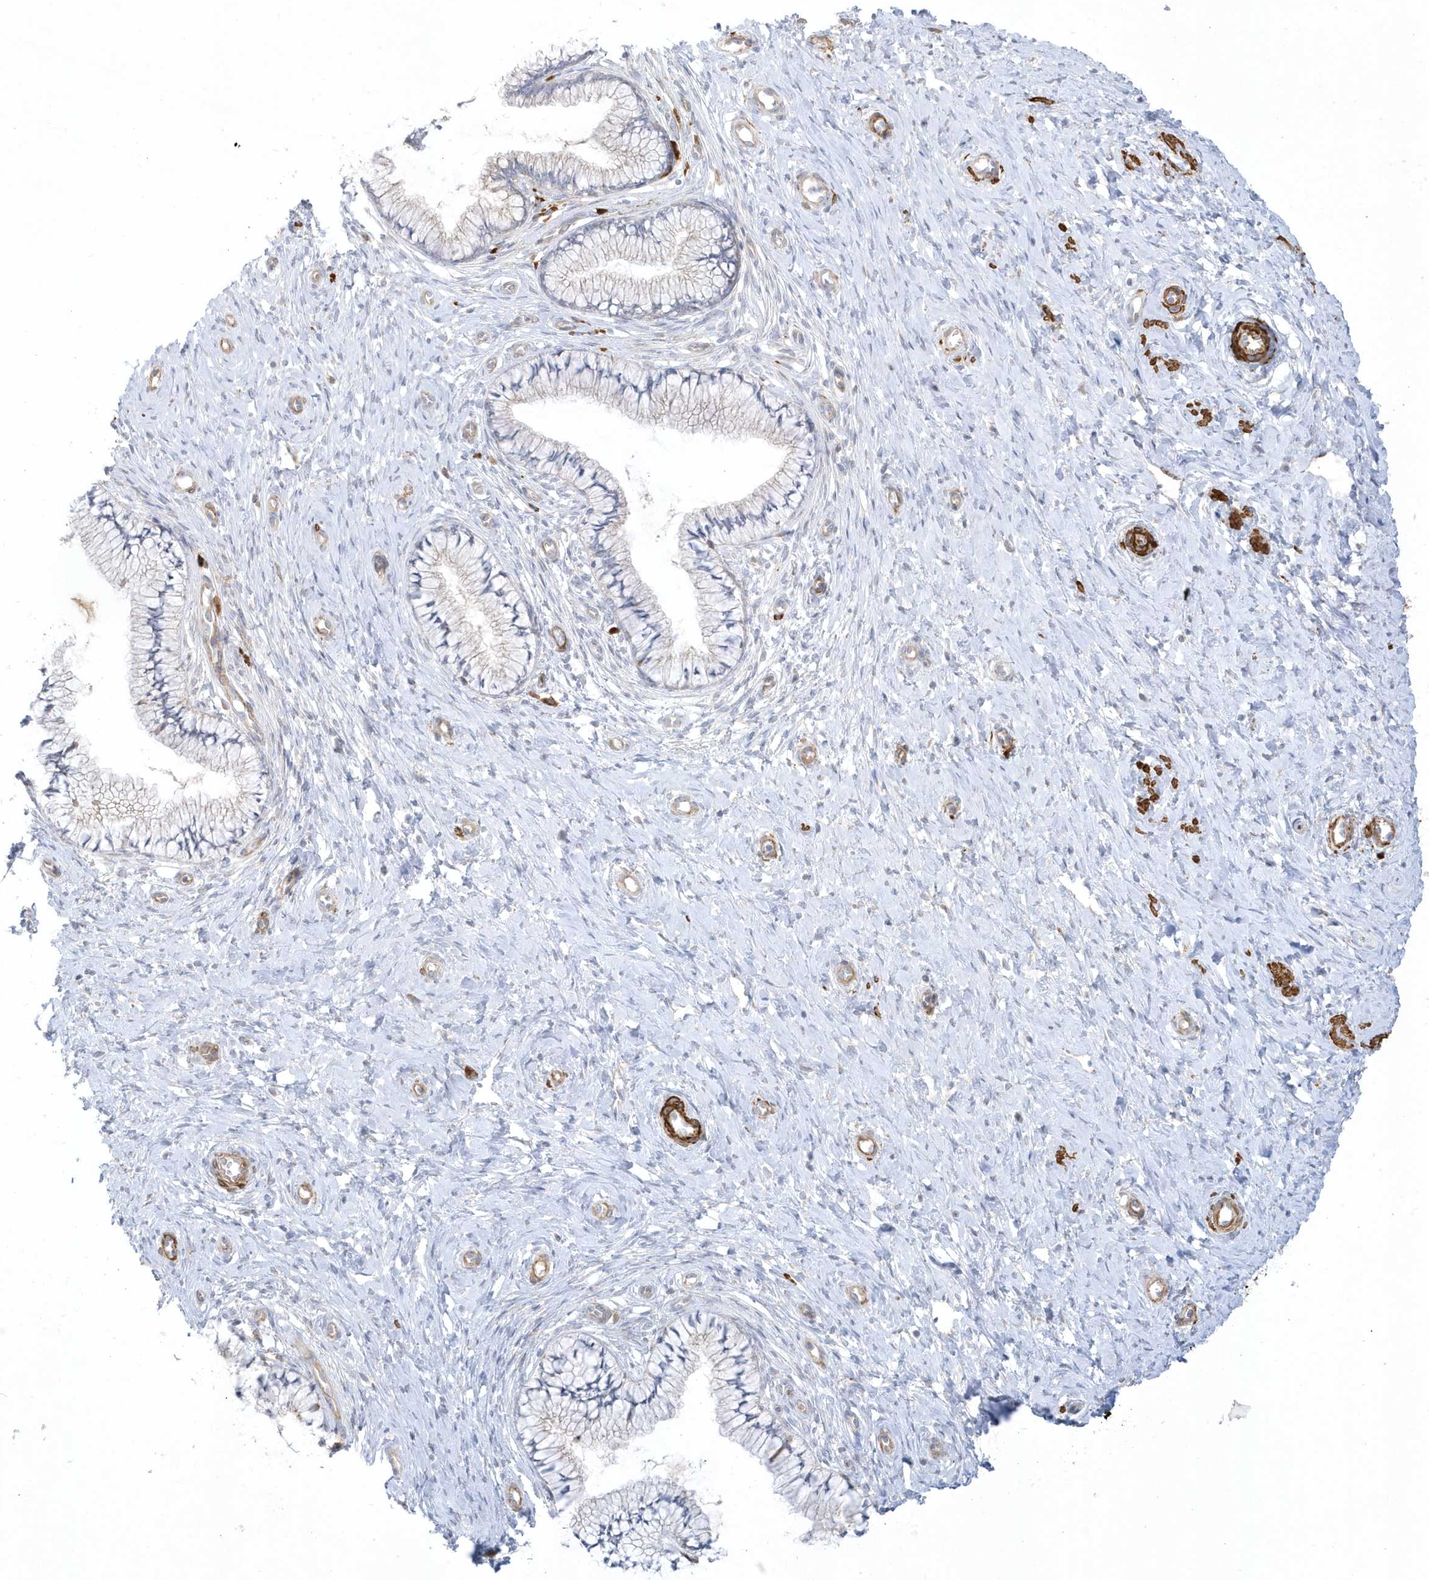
{"staining": {"intensity": "negative", "quantity": "none", "location": "none"}, "tissue": "cervix", "cell_type": "Glandular cells", "image_type": "normal", "snomed": [{"axis": "morphology", "description": "Normal tissue, NOS"}, {"axis": "topography", "description": "Cervix"}], "caption": "IHC micrograph of benign cervix stained for a protein (brown), which demonstrates no staining in glandular cells. The staining is performed using DAB brown chromogen with nuclei counter-stained in using hematoxylin.", "gene": "THADA", "patient": {"sex": "female", "age": 36}}